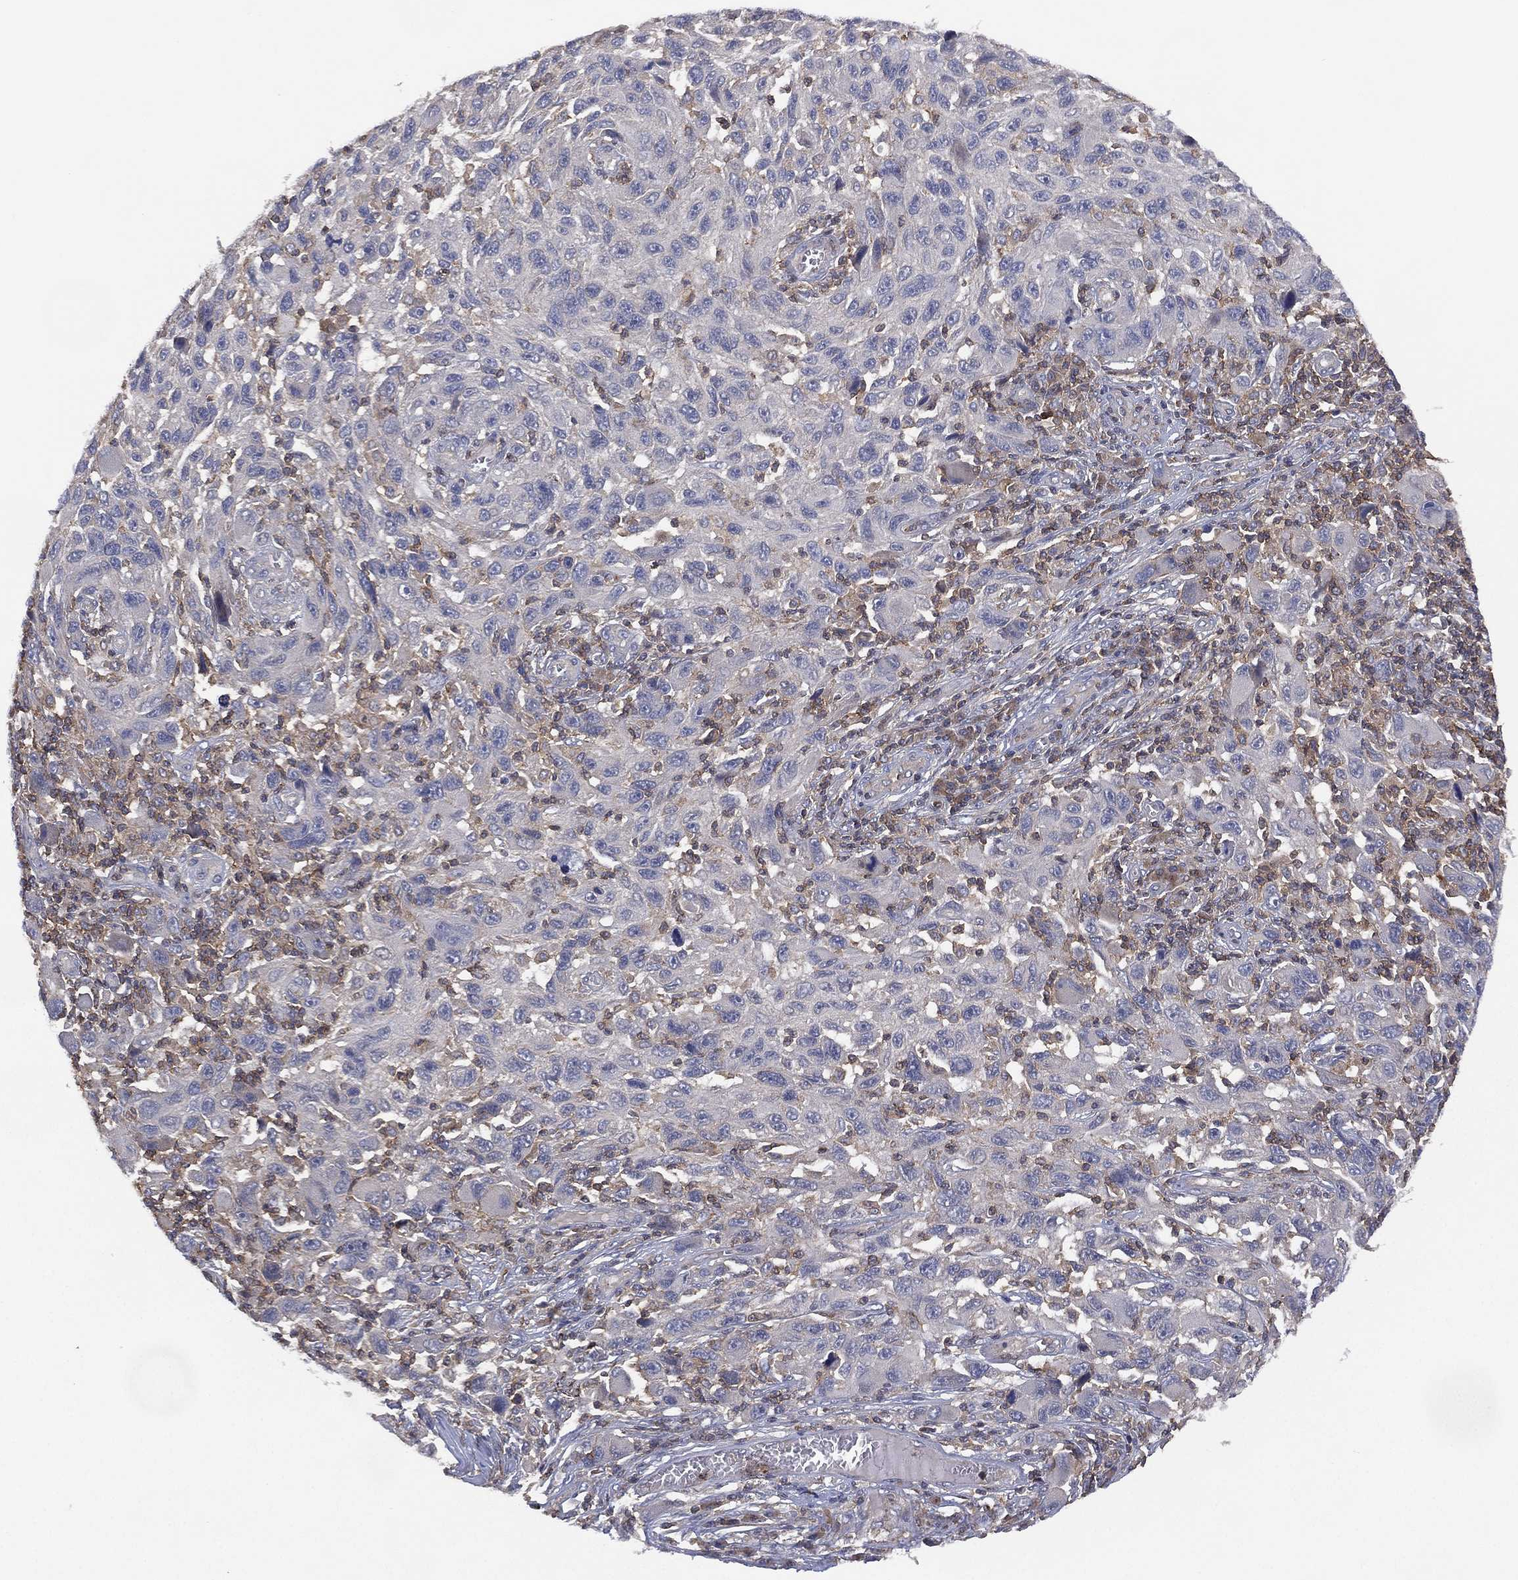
{"staining": {"intensity": "negative", "quantity": "none", "location": "none"}, "tissue": "melanoma", "cell_type": "Tumor cells", "image_type": "cancer", "snomed": [{"axis": "morphology", "description": "Malignant melanoma, NOS"}, {"axis": "topography", "description": "Skin"}], "caption": "IHC micrograph of neoplastic tissue: malignant melanoma stained with DAB (3,3'-diaminobenzidine) demonstrates no significant protein staining in tumor cells. (DAB IHC, high magnification).", "gene": "DOCK8", "patient": {"sex": "male", "age": 53}}